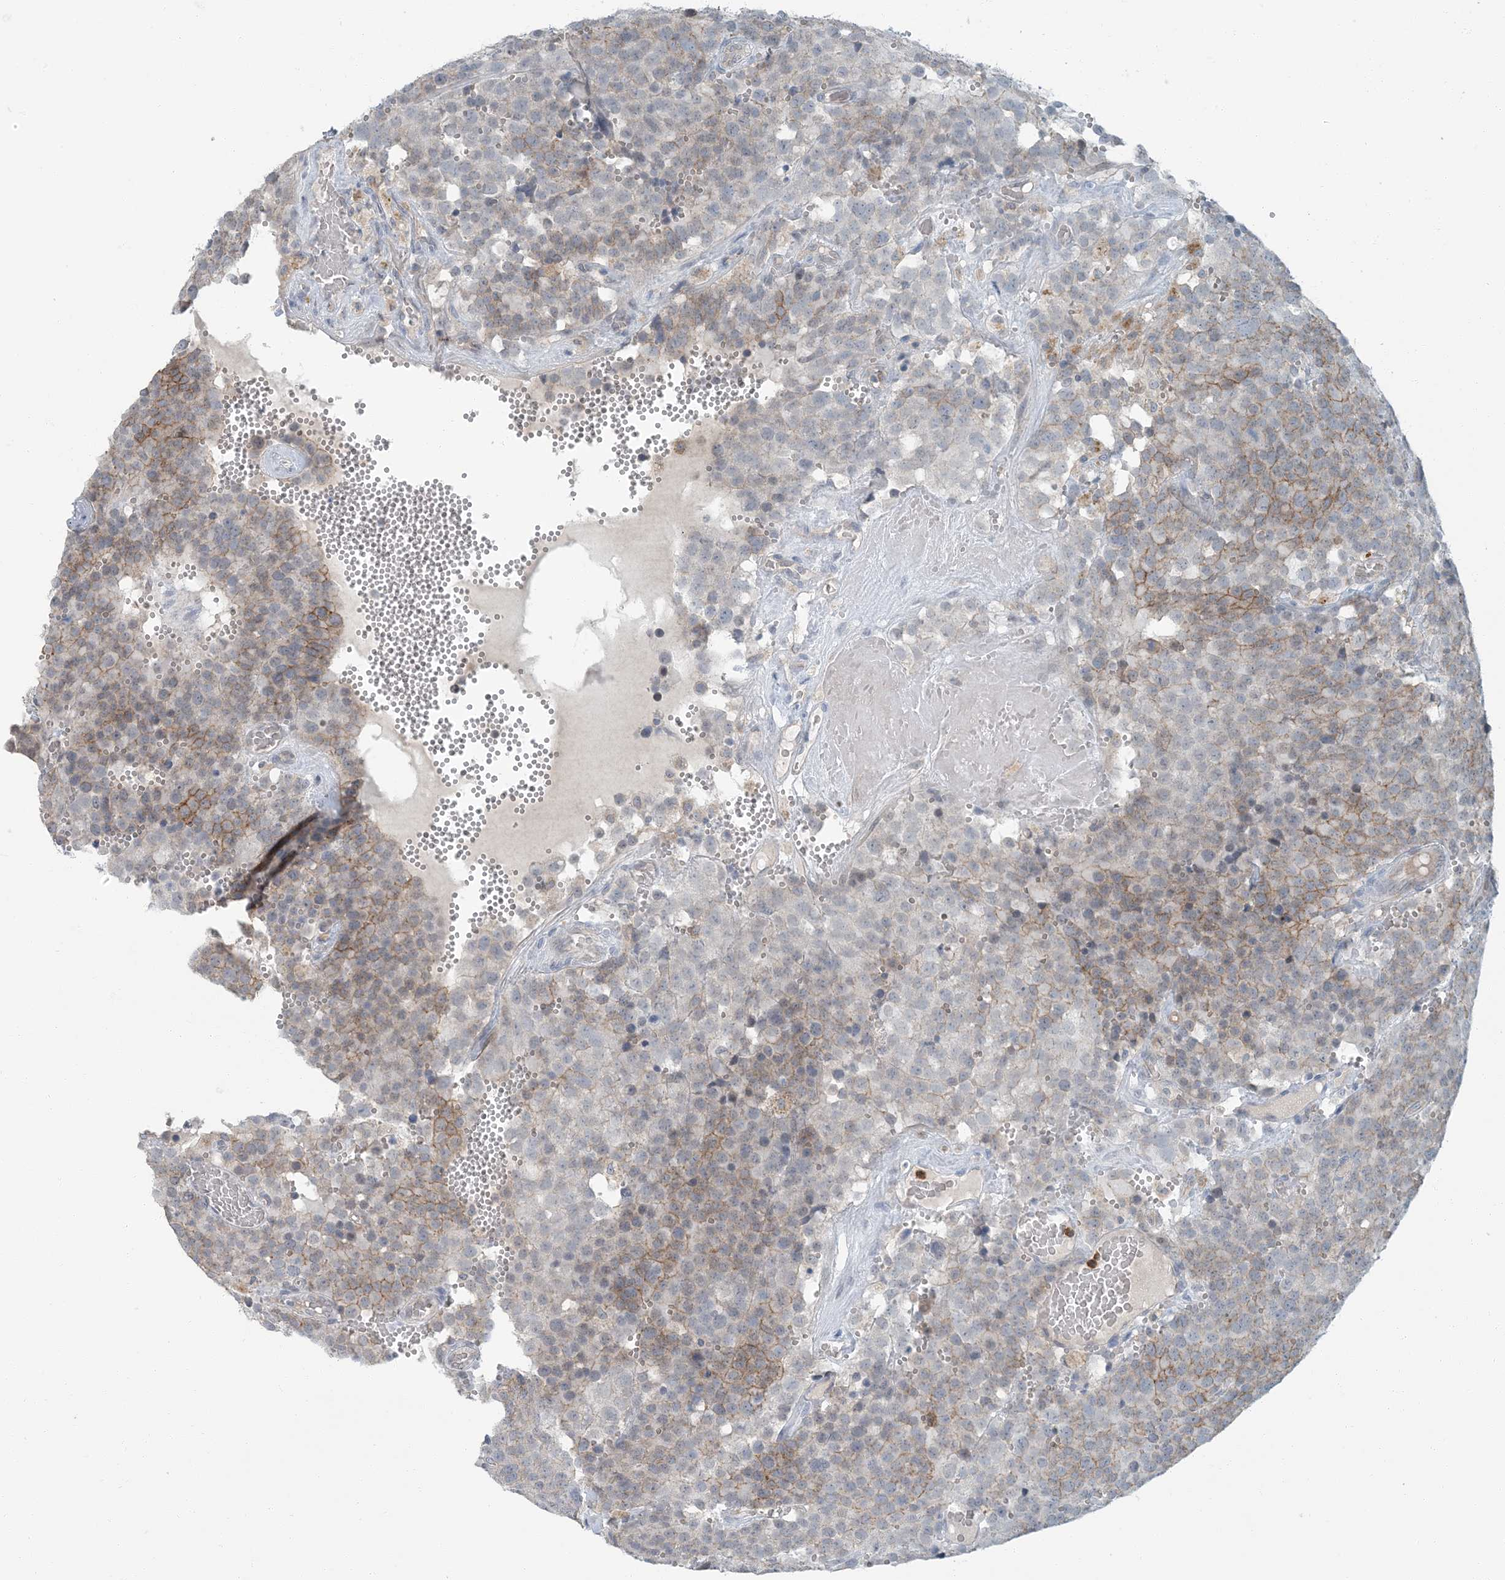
{"staining": {"intensity": "moderate", "quantity": "25%-75%", "location": "cytoplasmic/membranous"}, "tissue": "testis cancer", "cell_type": "Tumor cells", "image_type": "cancer", "snomed": [{"axis": "morphology", "description": "Seminoma, NOS"}, {"axis": "topography", "description": "Testis"}], "caption": "A high-resolution photomicrograph shows immunohistochemistry (IHC) staining of testis seminoma, which displays moderate cytoplasmic/membranous positivity in about 25%-75% of tumor cells. (brown staining indicates protein expression, while blue staining denotes nuclei).", "gene": "EPHA4", "patient": {"sex": "male", "age": 71}}